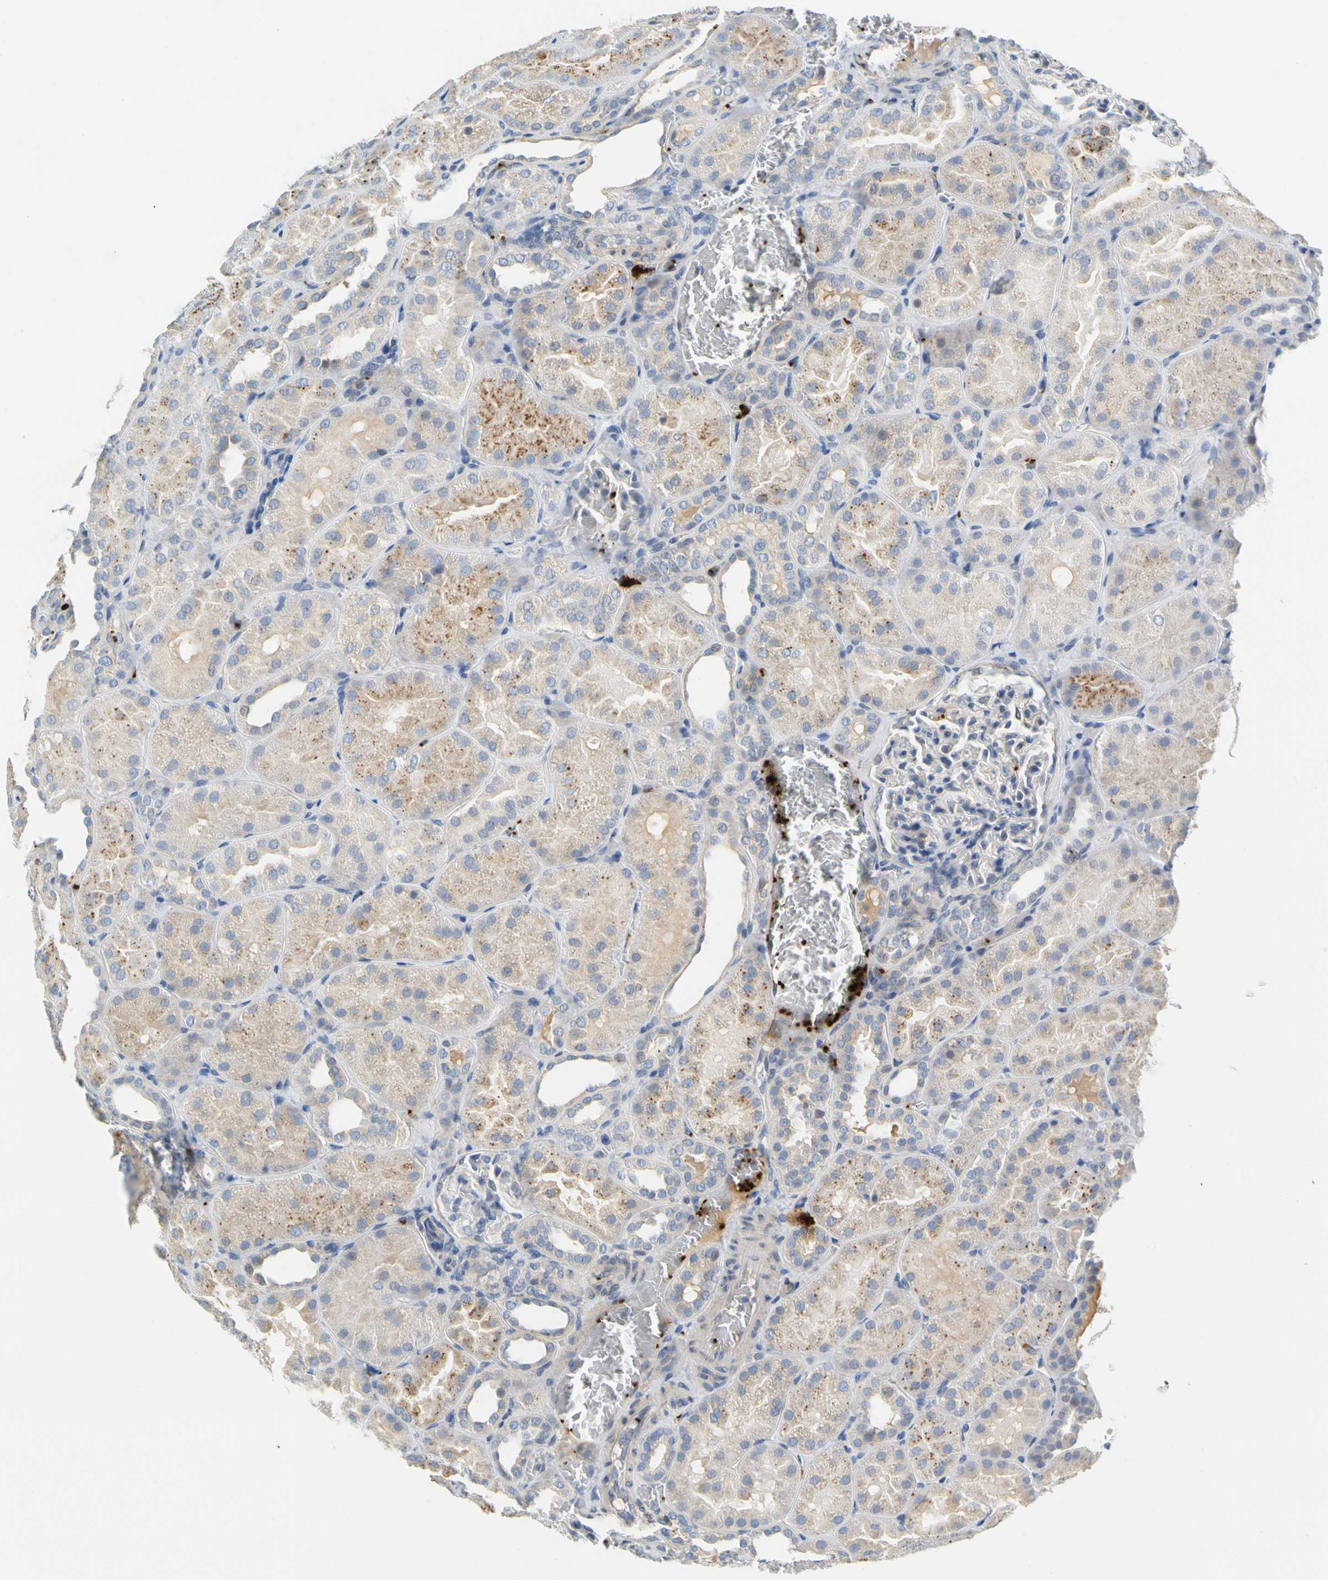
{"staining": {"intensity": "negative", "quantity": "none", "location": "none"}, "tissue": "kidney", "cell_type": "Cells in glomeruli", "image_type": "normal", "snomed": [{"axis": "morphology", "description": "Normal tissue, NOS"}, {"axis": "topography", "description": "Kidney"}], "caption": "There is no significant positivity in cells in glomeruli of kidney. (Stains: DAB immunohistochemistry (IHC) with hematoxylin counter stain, Microscopy: brightfield microscopy at high magnification).", "gene": "ENSG00000288796", "patient": {"sex": "male", "age": 28}}